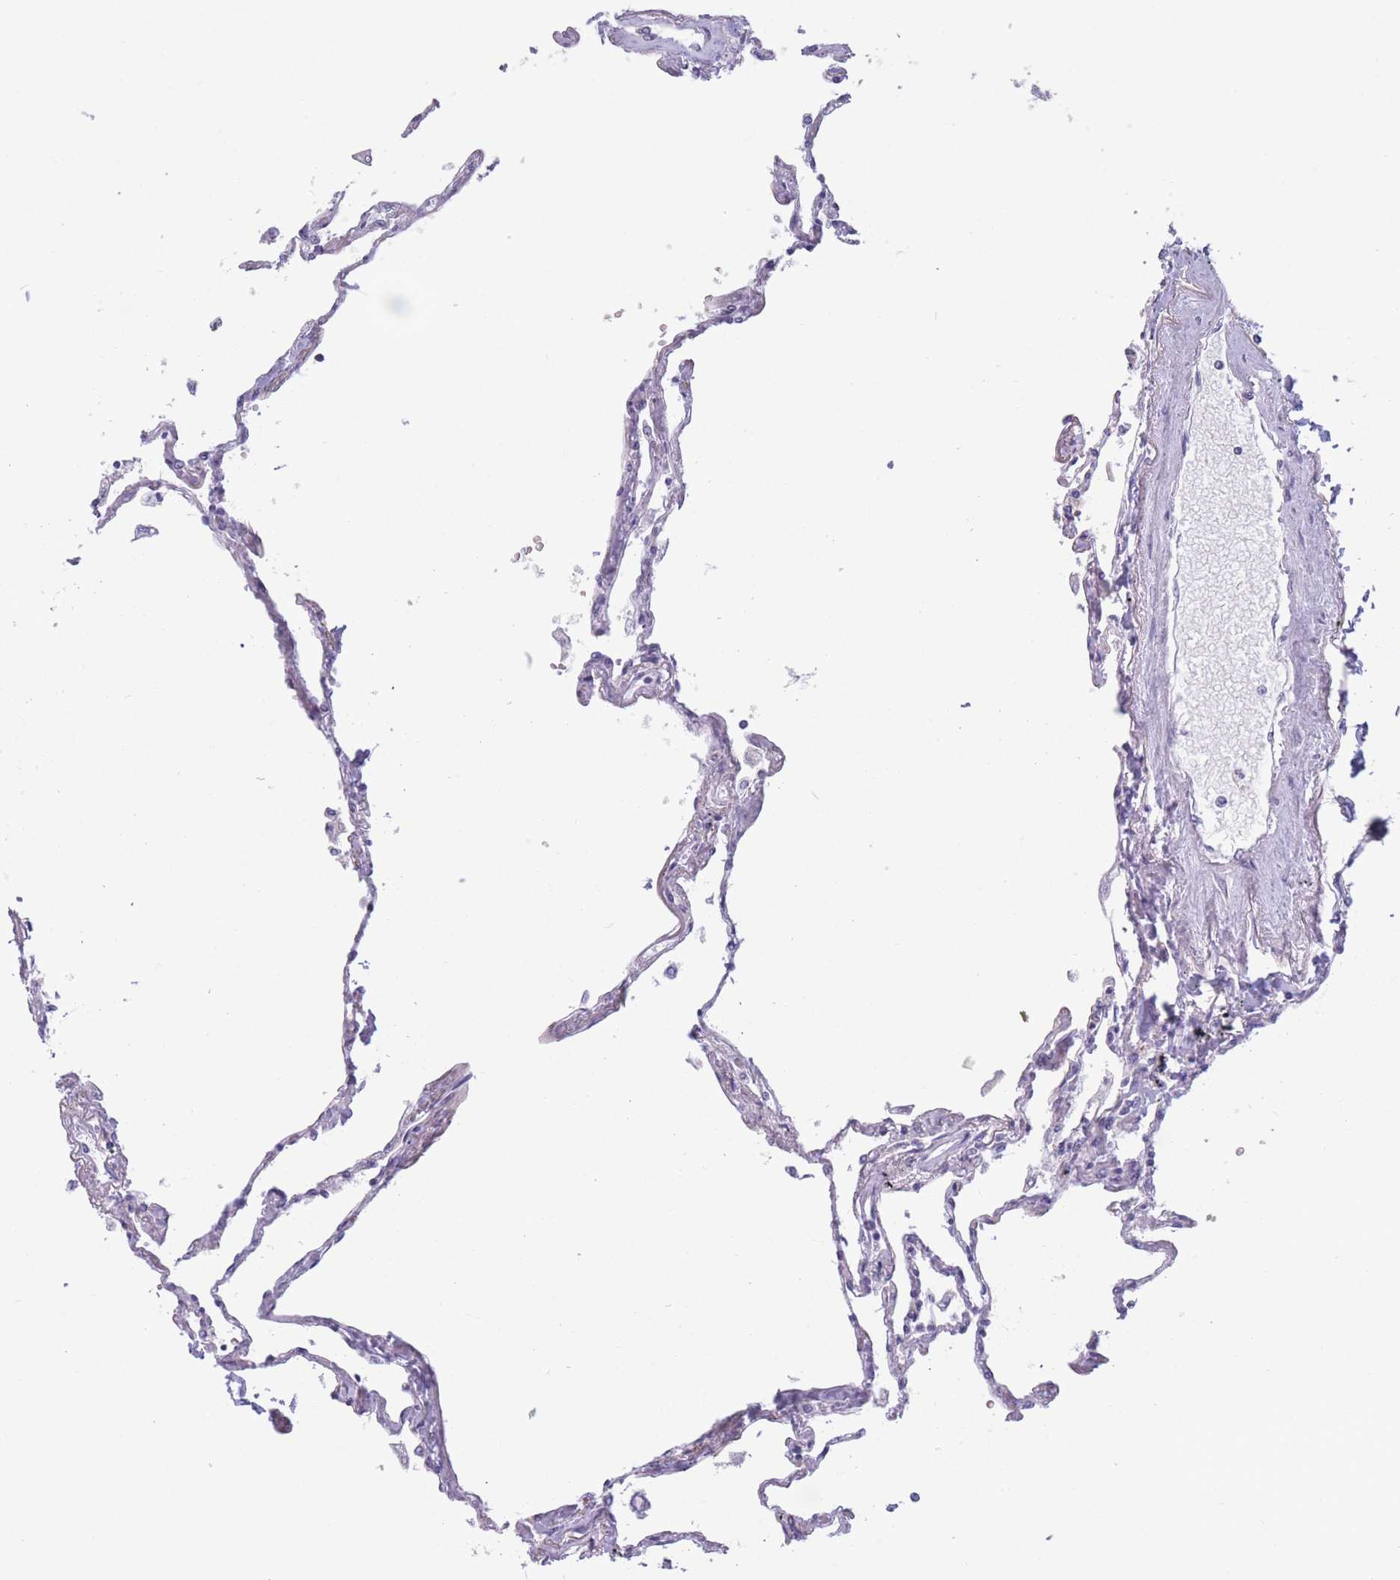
{"staining": {"intensity": "negative", "quantity": "none", "location": "none"}, "tissue": "lung", "cell_type": "Alveolar cells", "image_type": "normal", "snomed": [{"axis": "morphology", "description": "Normal tissue, NOS"}, {"axis": "topography", "description": "Lung"}], "caption": "Immunohistochemistry (IHC) of benign human lung shows no expression in alveolar cells.", "gene": "PODXL", "patient": {"sex": "female", "age": 67}}